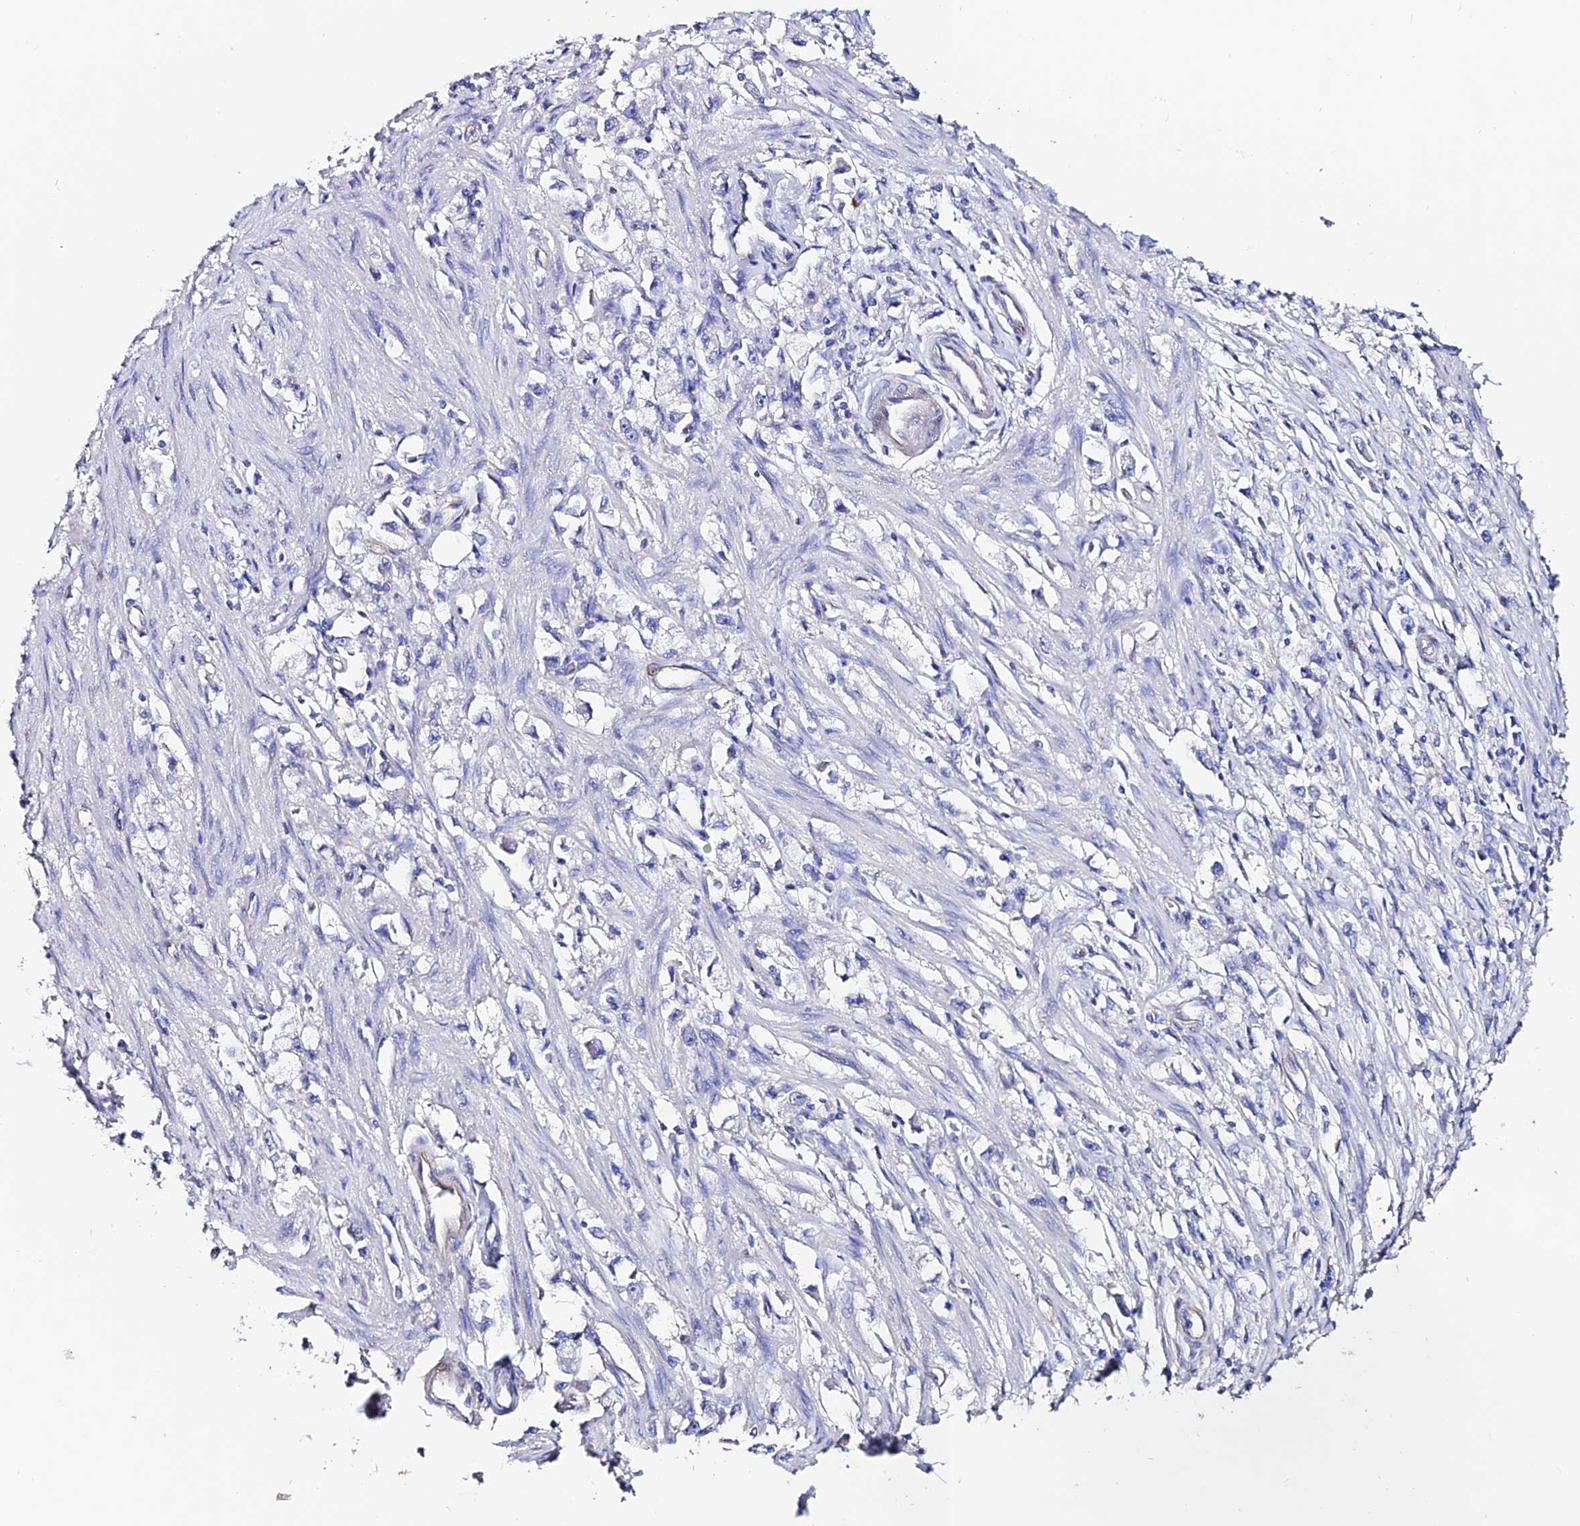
{"staining": {"intensity": "negative", "quantity": "none", "location": "none"}, "tissue": "stomach cancer", "cell_type": "Tumor cells", "image_type": "cancer", "snomed": [{"axis": "morphology", "description": "Adenocarcinoma, NOS"}, {"axis": "topography", "description": "Stomach"}], "caption": "Histopathology image shows no protein positivity in tumor cells of stomach adenocarcinoma tissue.", "gene": "ESM1", "patient": {"sex": "female", "age": 59}}